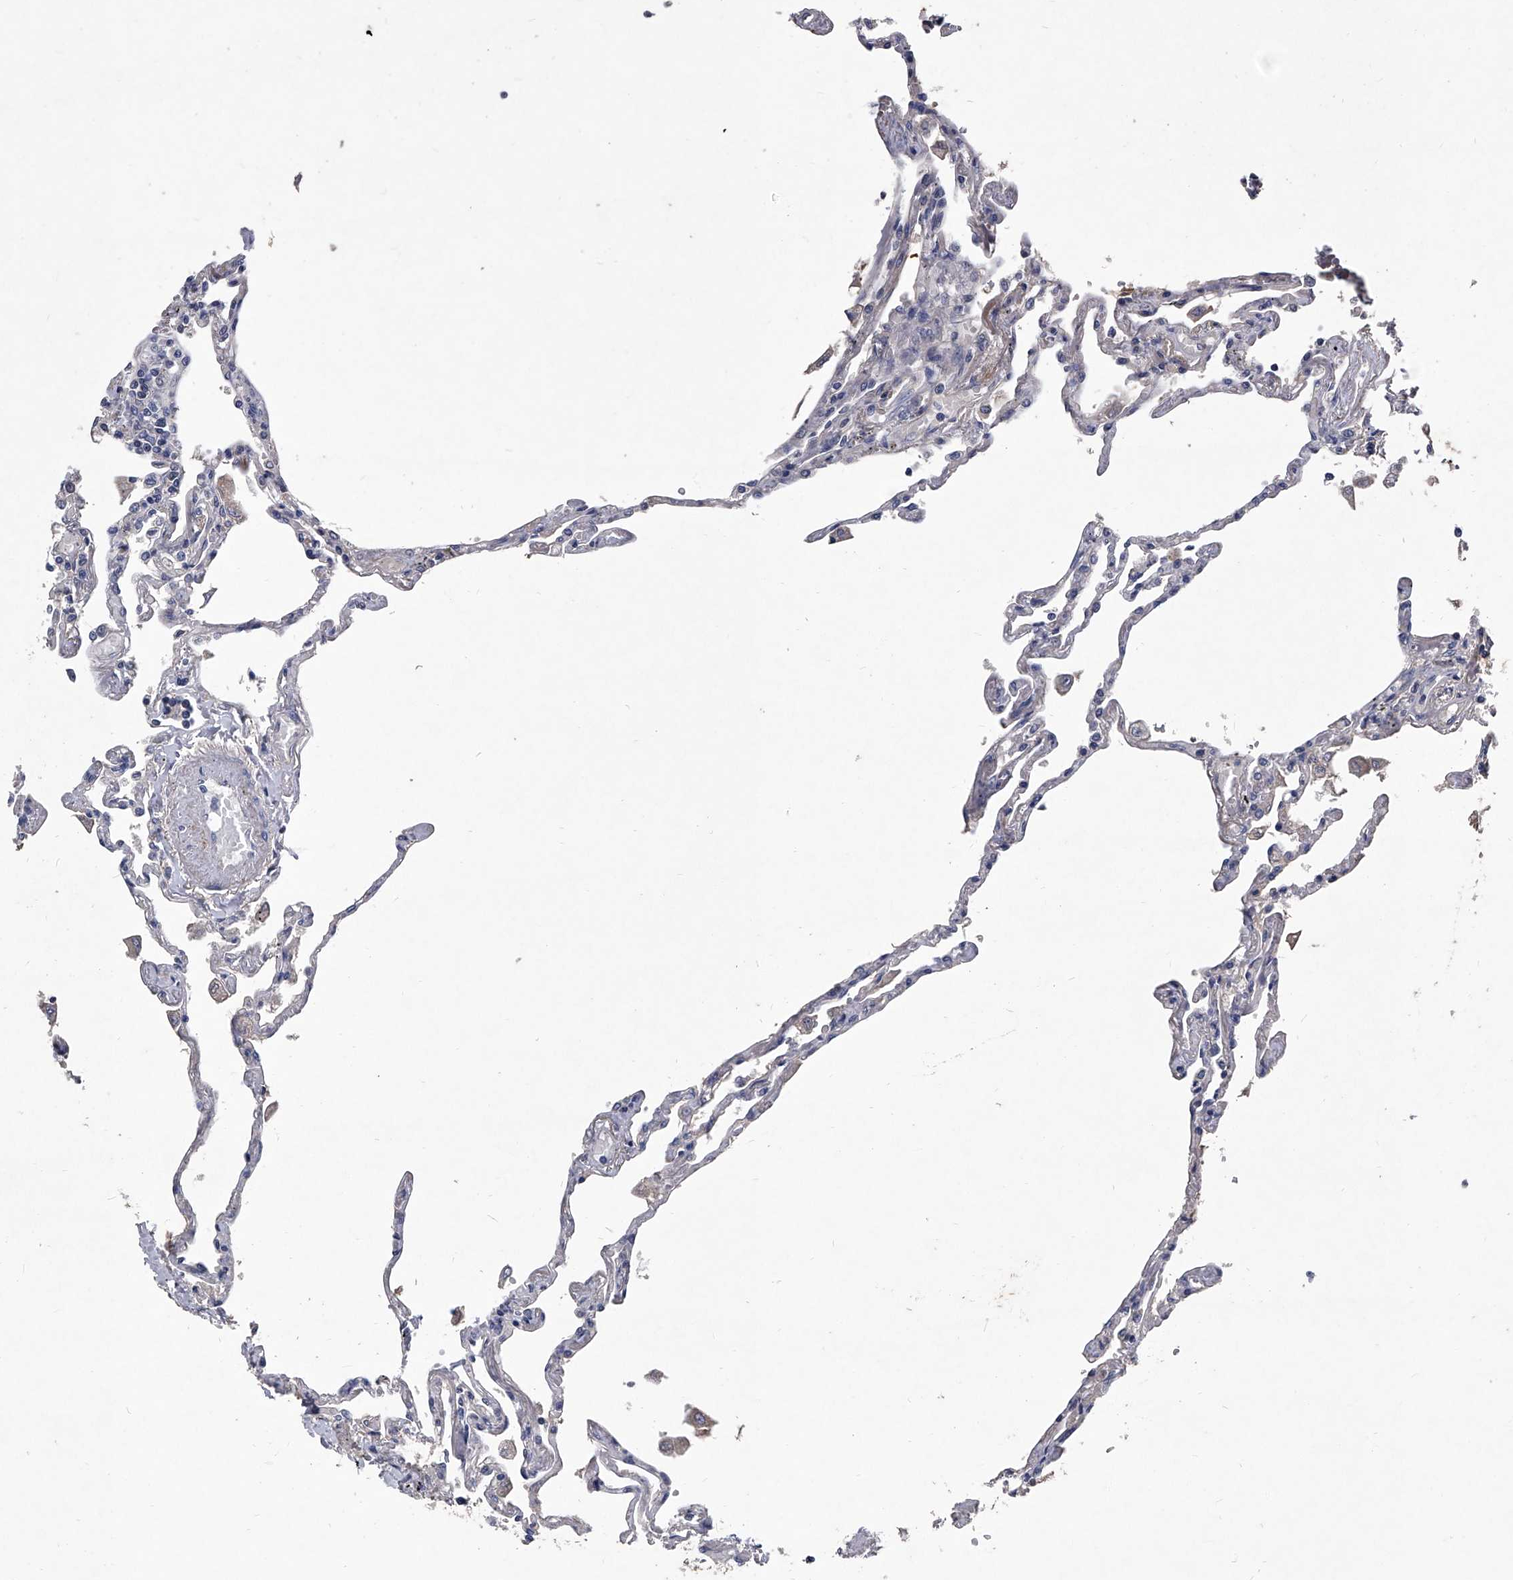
{"staining": {"intensity": "negative", "quantity": "none", "location": "none"}, "tissue": "lung", "cell_type": "Alveolar cells", "image_type": "normal", "snomed": [{"axis": "morphology", "description": "Normal tissue, NOS"}, {"axis": "topography", "description": "Lung"}], "caption": "Immunohistochemistry (IHC) photomicrograph of normal lung stained for a protein (brown), which displays no expression in alveolar cells. Nuclei are stained in blue.", "gene": "C5", "patient": {"sex": "female", "age": 67}}